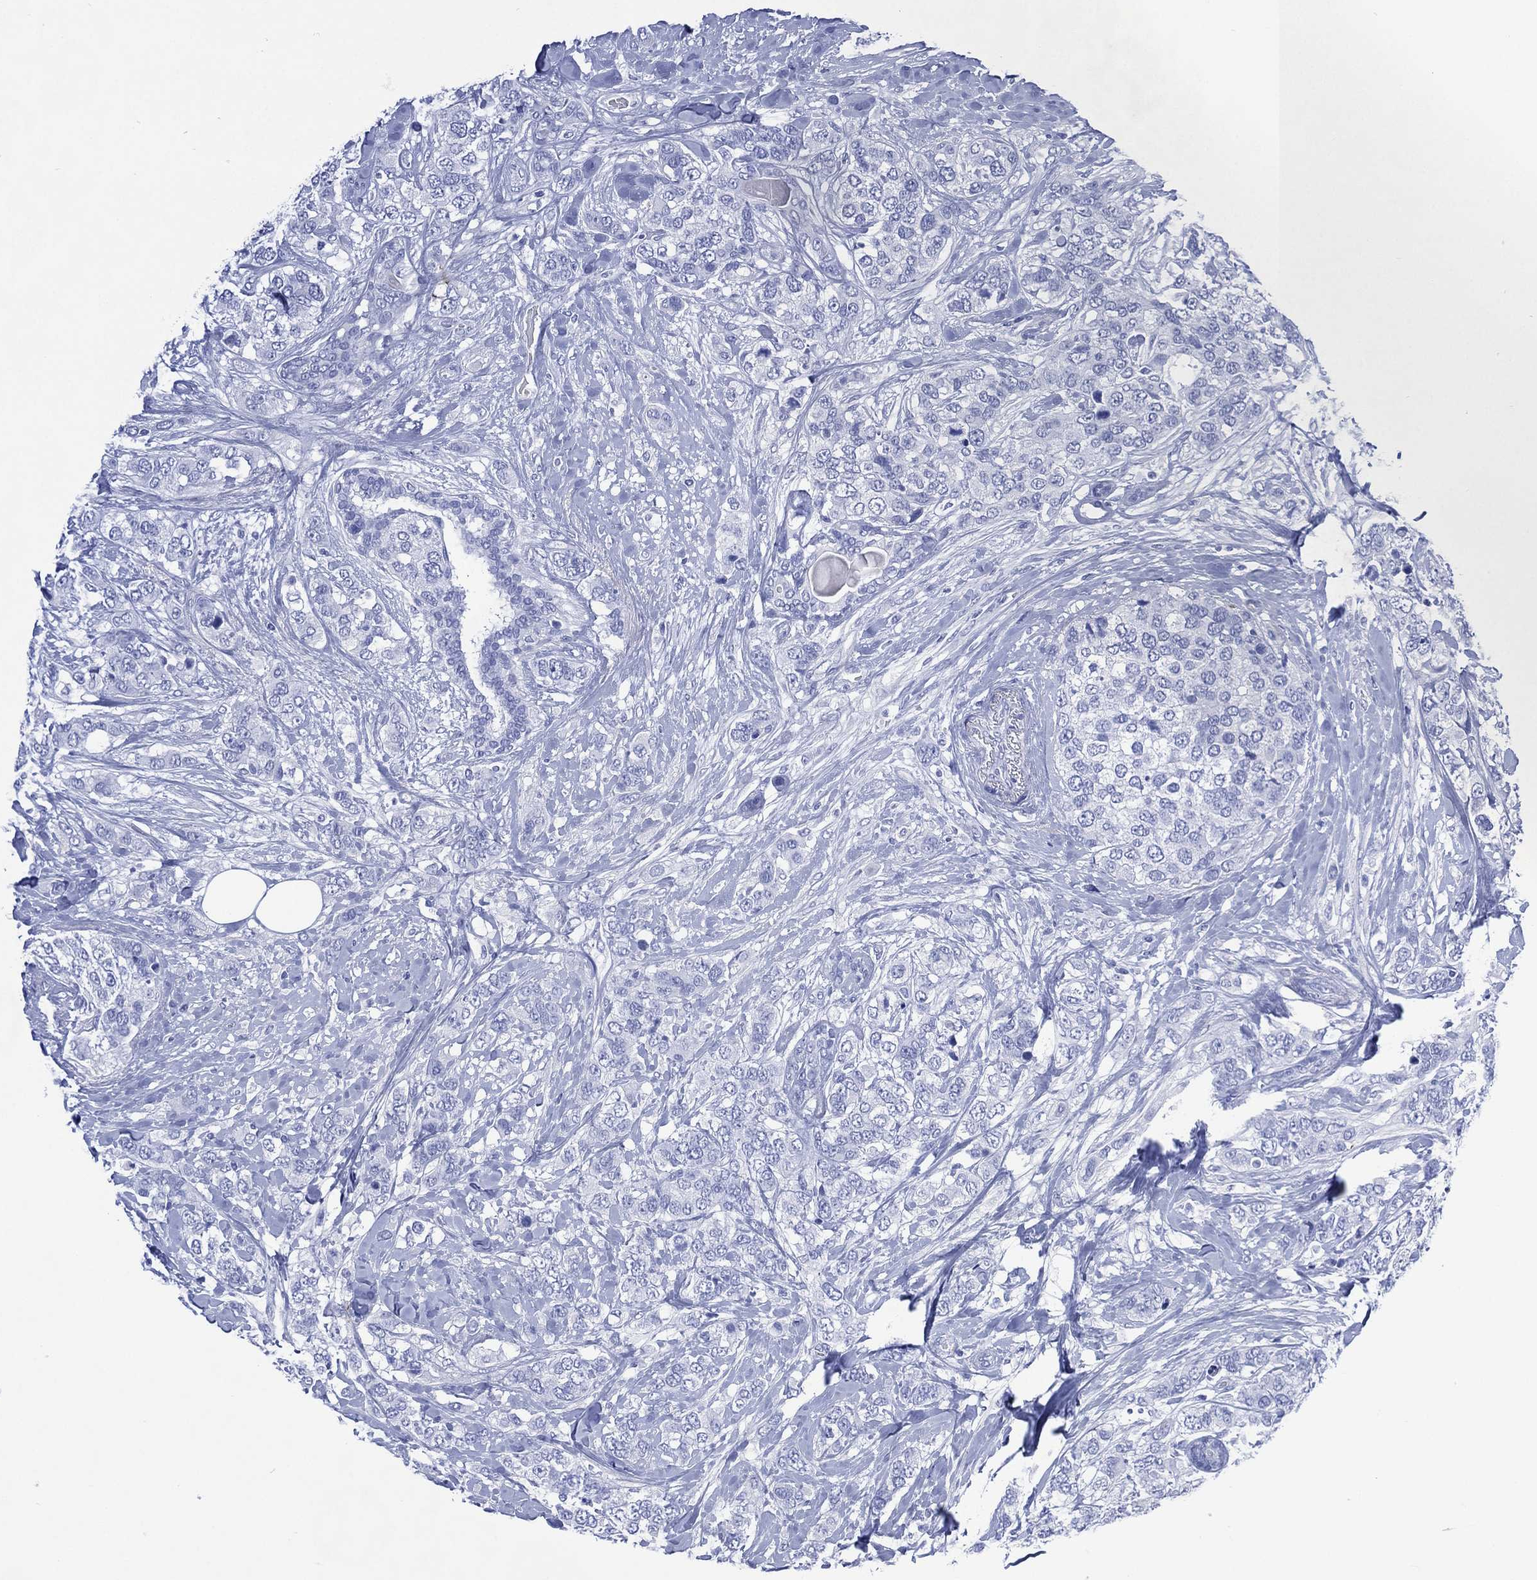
{"staining": {"intensity": "negative", "quantity": "none", "location": "none"}, "tissue": "breast cancer", "cell_type": "Tumor cells", "image_type": "cancer", "snomed": [{"axis": "morphology", "description": "Lobular carcinoma"}, {"axis": "topography", "description": "Breast"}], "caption": "An immunohistochemistry (IHC) histopathology image of breast cancer (lobular carcinoma) is shown. There is no staining in tumor cells of breast cancer (lobular carcinoma). The staining is performed using DAB (3,3'-diaminobenzidine) brown chromogen with nuclei counter-stained in using hematoxylin.", "gene": "SHCBP1L", "patient": {"sex": "female", "age": 59}}